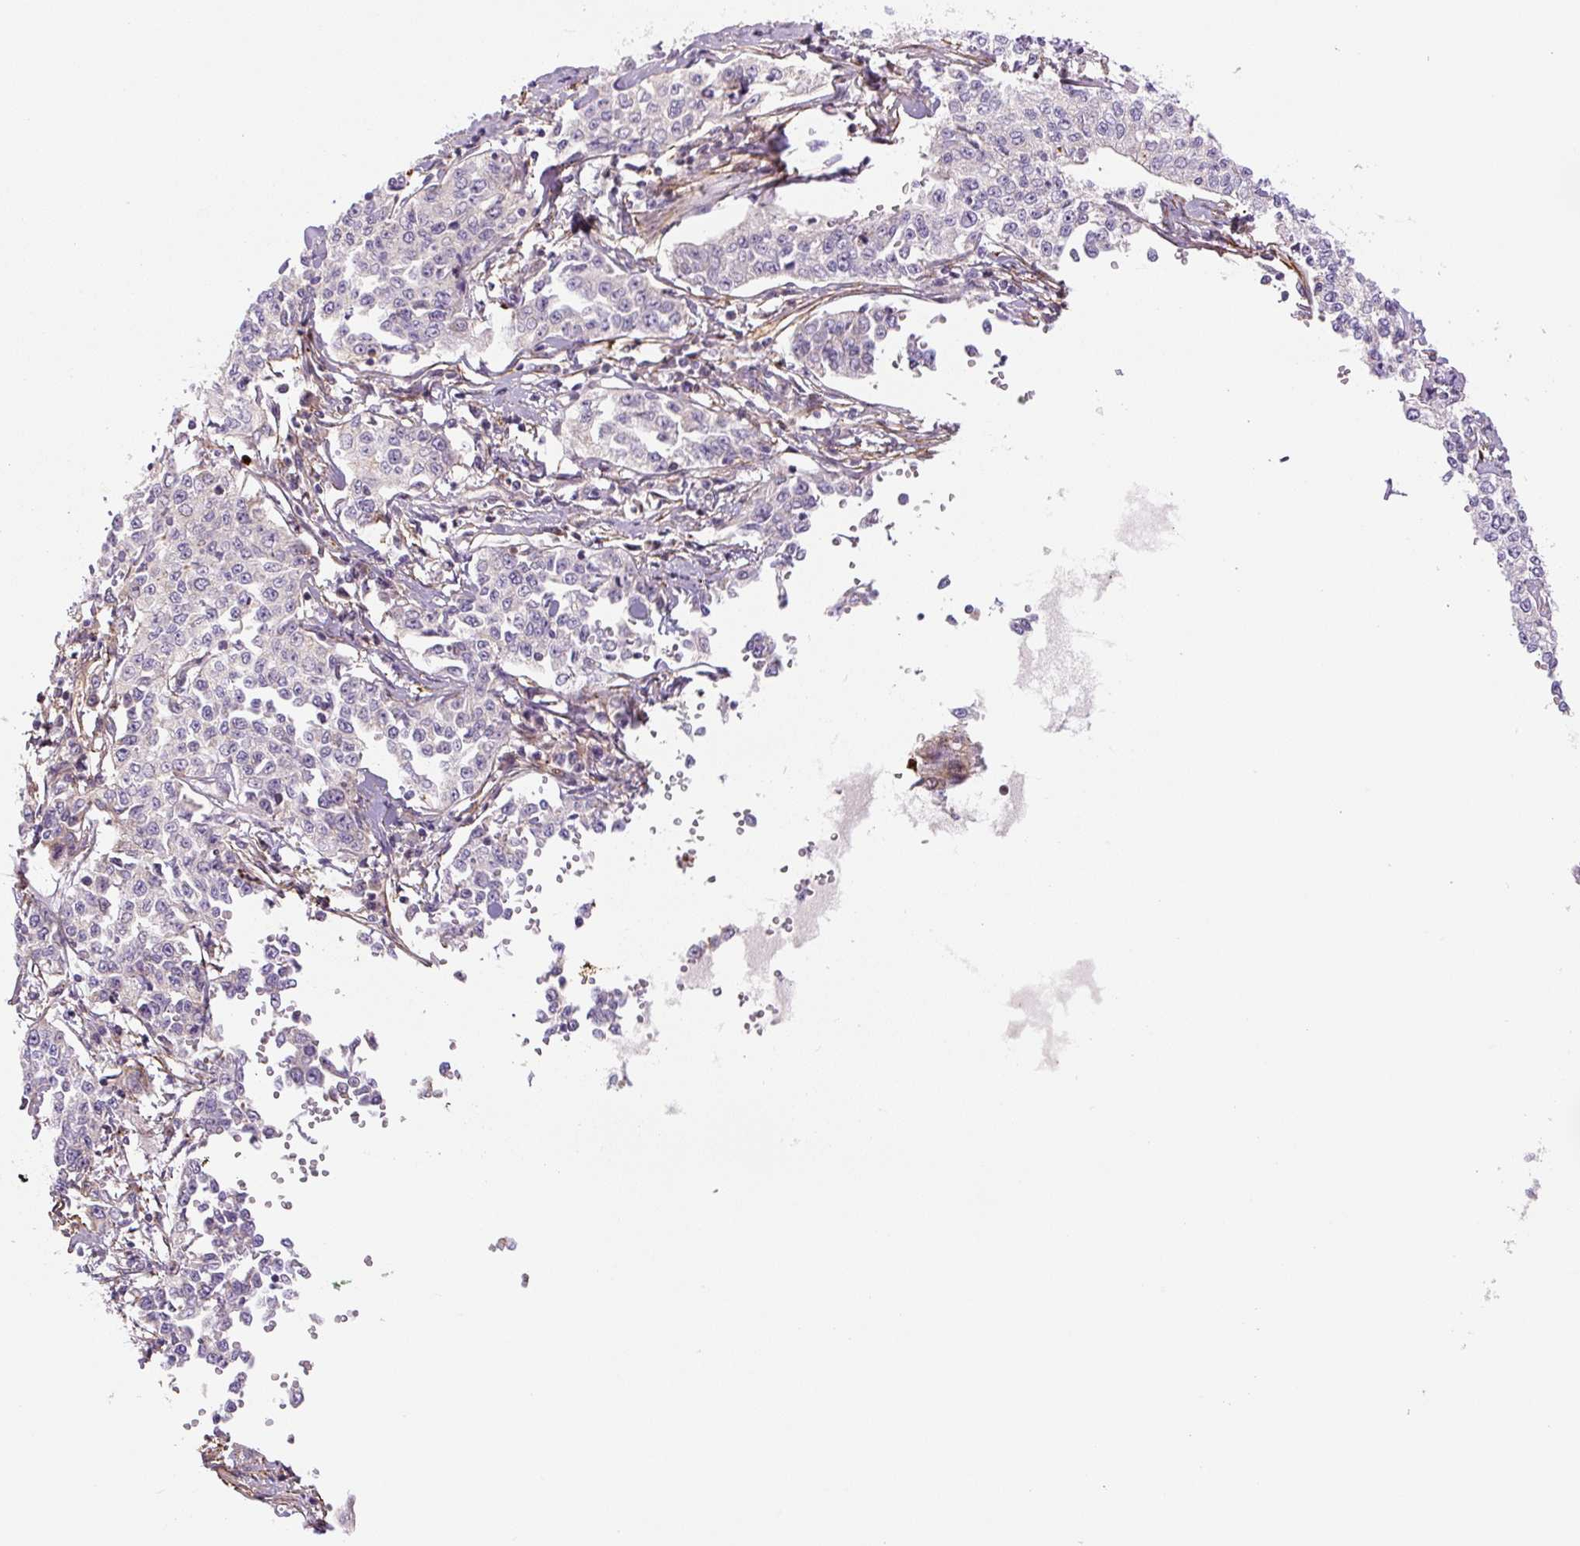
{"staining": {"intensity": "negative", "quantity": "none", "location": "none"}, "tissue": "cervical cancer", "cell_type": "Tumor cells", "image_type": "cancer", "snomed": [{"axis": "morphology", "description": "Squamous cell carcinoma, NOS"}, {"axis": "topography", "description": "Cervix"}], "caption": "An image of human cervical cancer is negative for staining in tumor cells.", "gene": "CCNI2", "patient": {"sex": "female", "age": 35}}